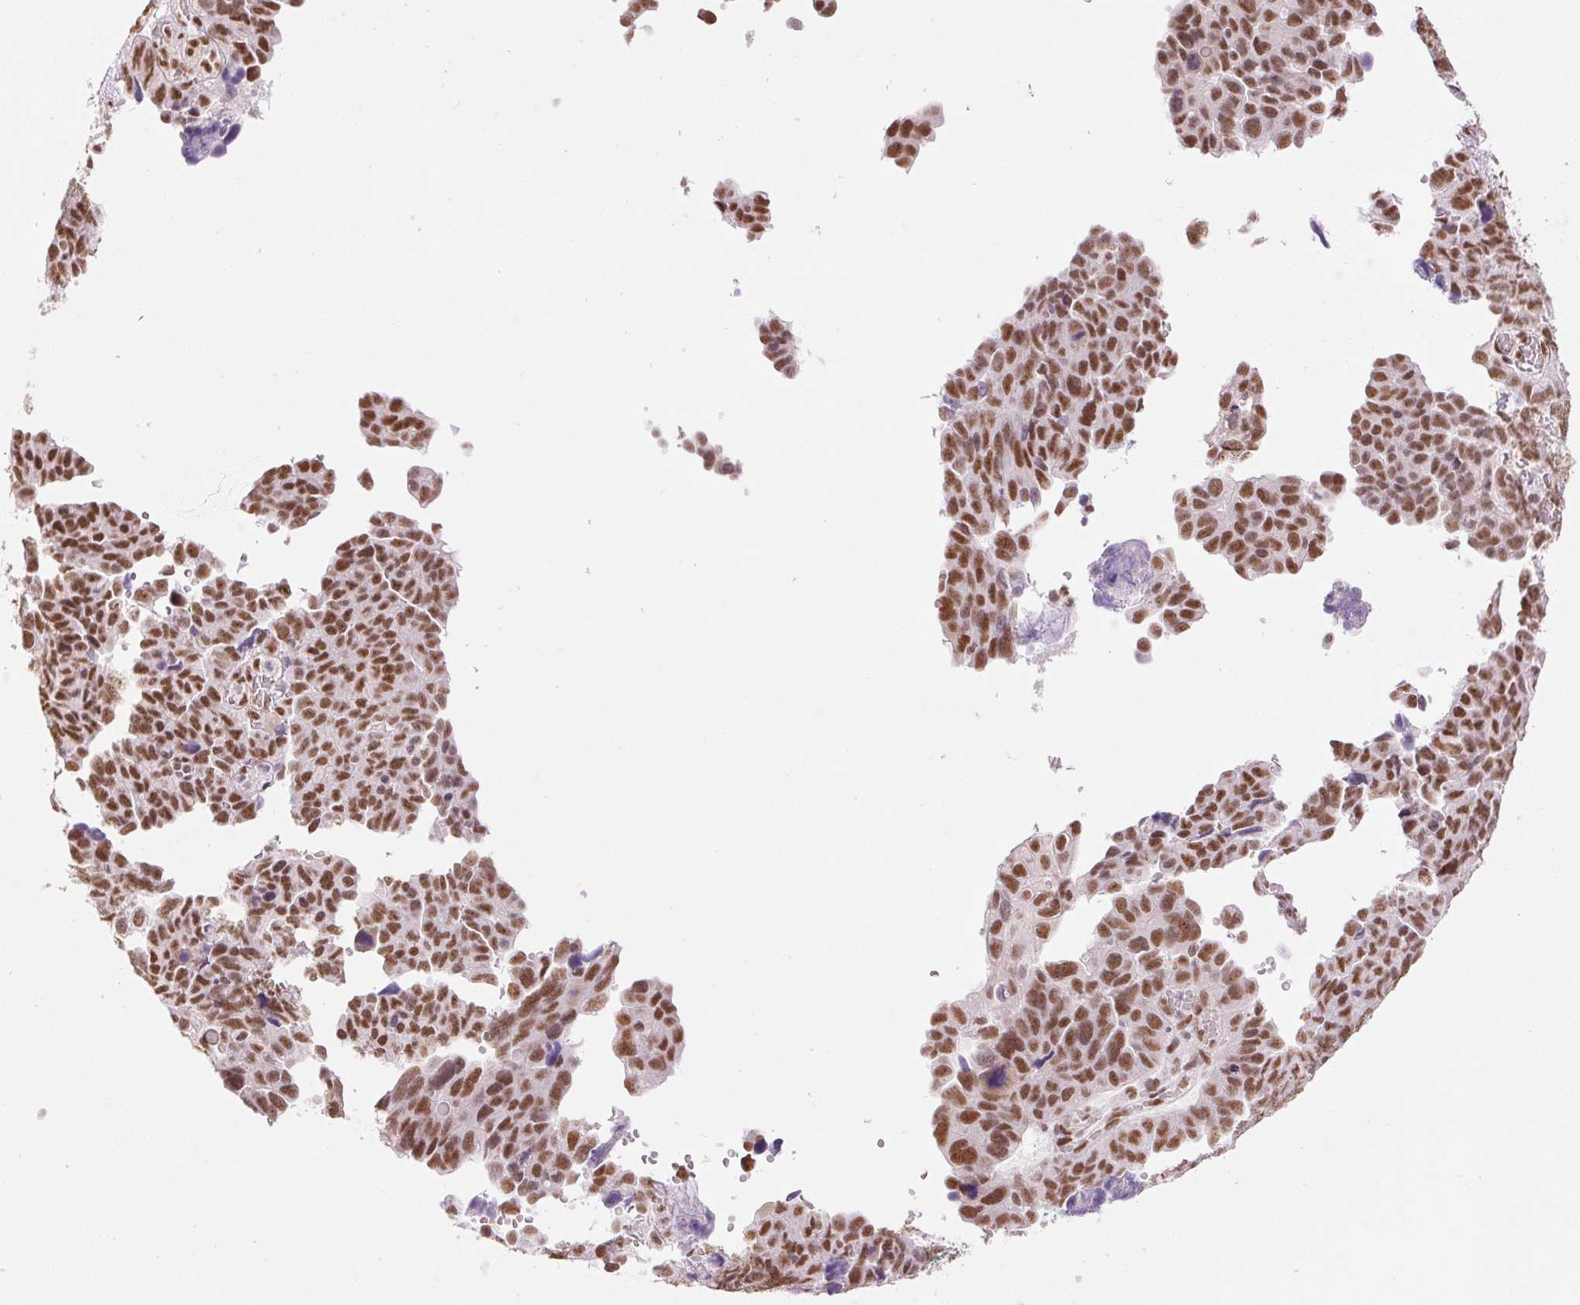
{"staining": {"intensity": "moderate", "quantity": ">75%", "location": "nuclear"}, "tissue": "ovarian cancer", "cell_type": "Tumor cells", "image_type": "cancer", "snomed": [{"axis": "morphology", "description": "Cystadenocarcinoma, serous, NOS"}, {"axis": "topography", "description": "Ovary"}], "caption": "This is an image of IHC staining of ovarian cancer, which shows moderate expression in the nuclear of tumor cells.", "gene": "ZFR2", "patient": {"sex": "female", "age": 64}}